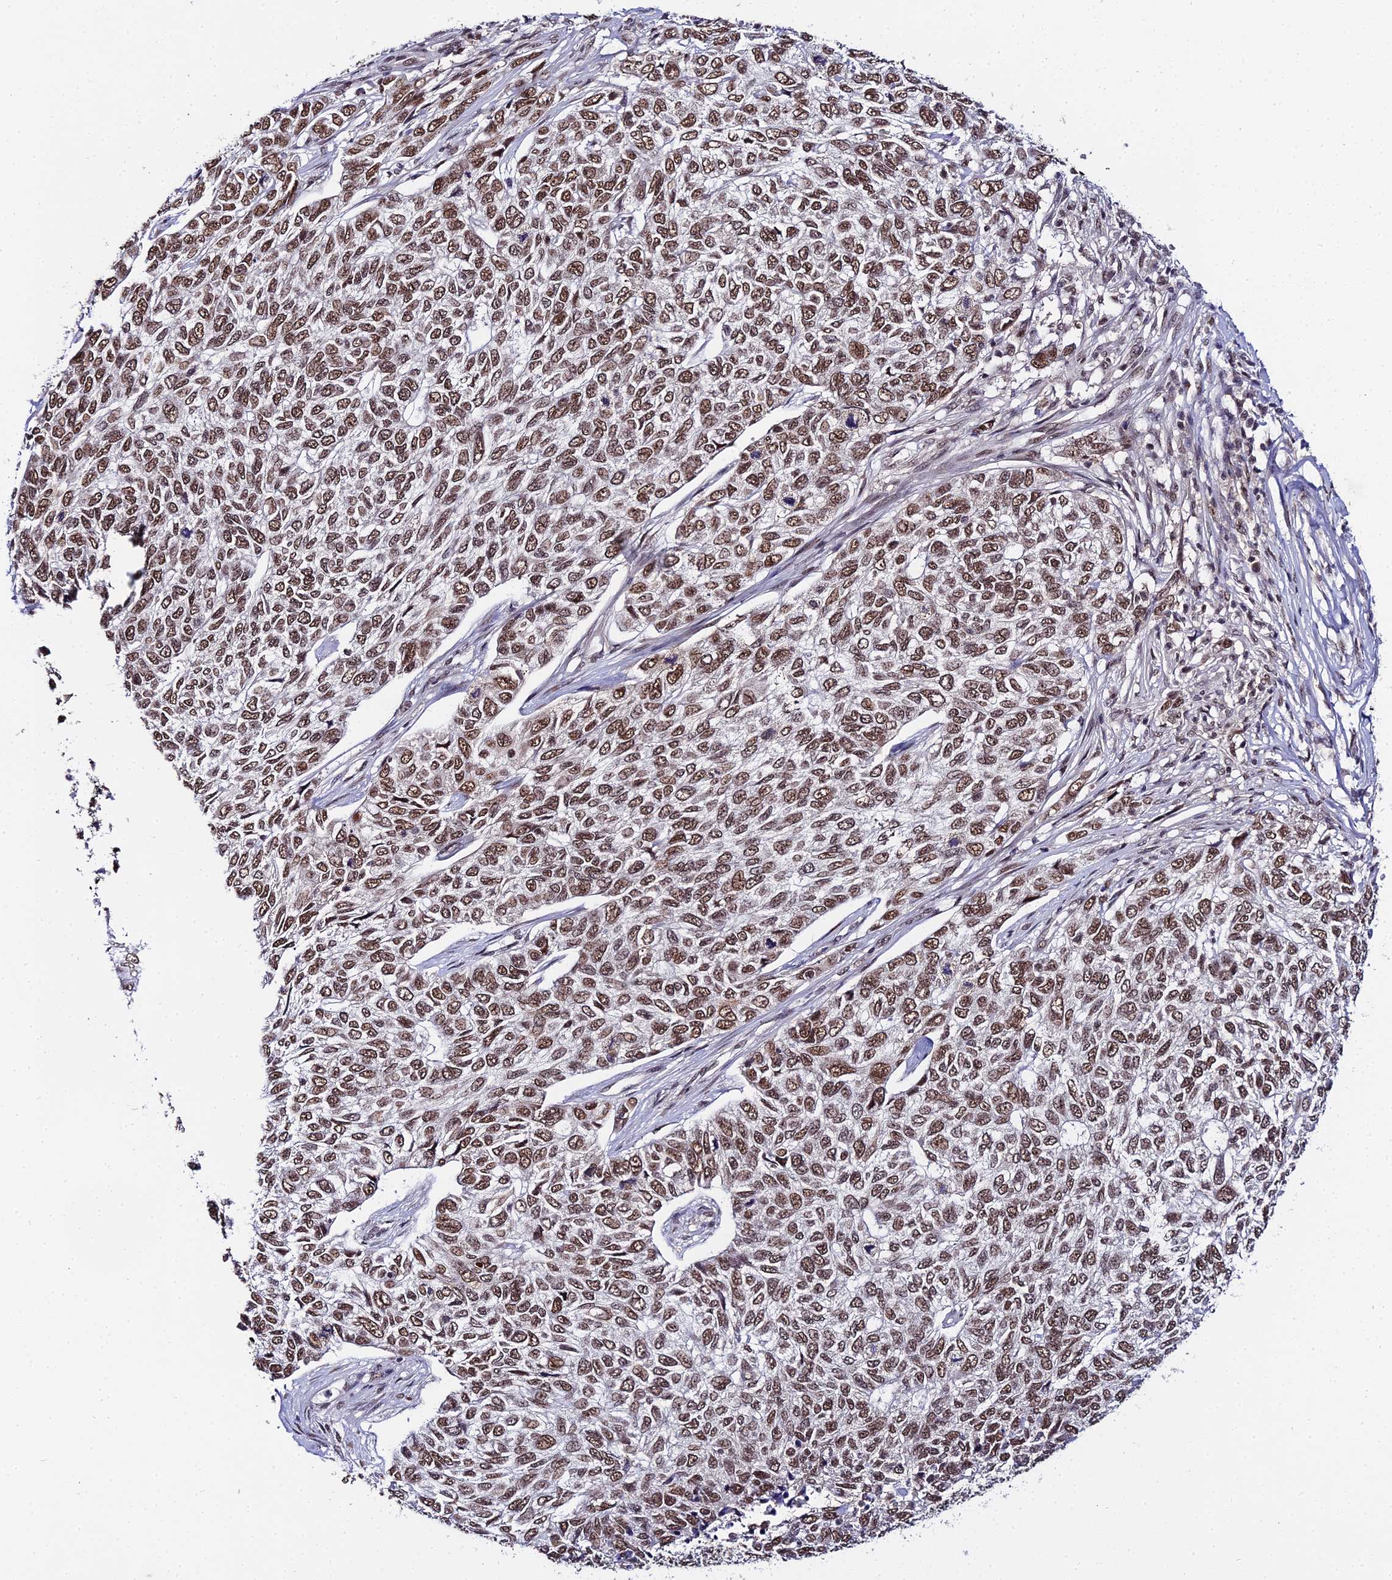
{"staining": {"intensity": "strong", "quantity": ">75%", "location": "nuclear"}, "tissue": "skin cancer", "cell_type": "Tumor cells", "image_type": "cancer", "snomed": [{"axis": "morphology", "description": "Basal cell carcinoma"}, {"axis": "topography", "description": "Skin"}], "caption": "Human basal cell carcinoma (skin) stained with a brown dye demonstrates strong nuclear positive expression in approximately >75% of tumor cells.", "gene": "EXOSC3", "patient": {"sex": "female", "age": 65}}